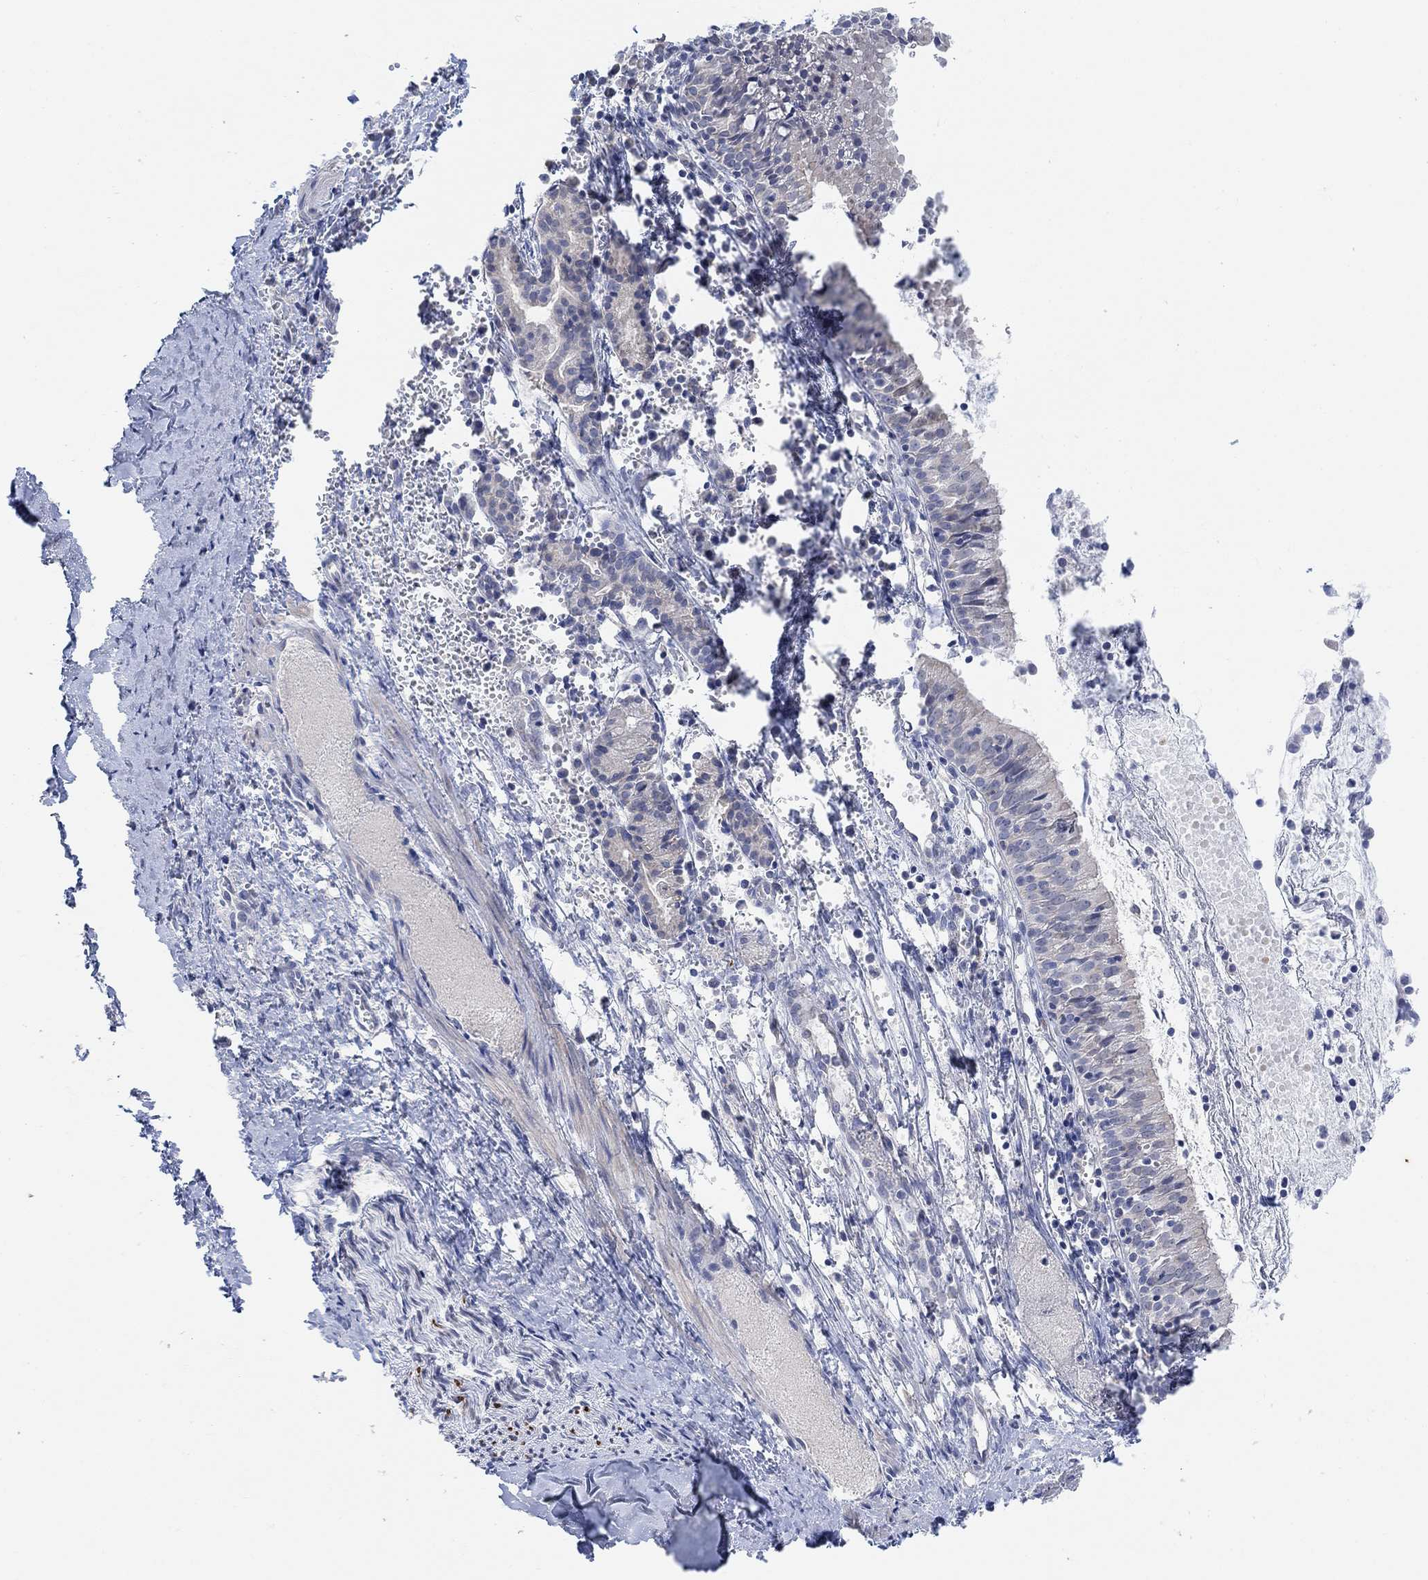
{"staining": {"intensity": "negative", "quantity": "none", "location": "none"}, "tissue": "nasopharynx", "cell_type": "Respiratory epithelial cells", "image_type": "normal", "snomed": [{"axis": "morphology", "description": "Normal tissue, NOS"}, {"axis": "topography", "description": "Nasopharynx"}], "caption": "This is an IHC photomicrograph of benign nasopharynx. There is no positivity in respiratory epithelial cells.", "gene": "RIMS1", "patient": {"sex": "male", "age": 9}}